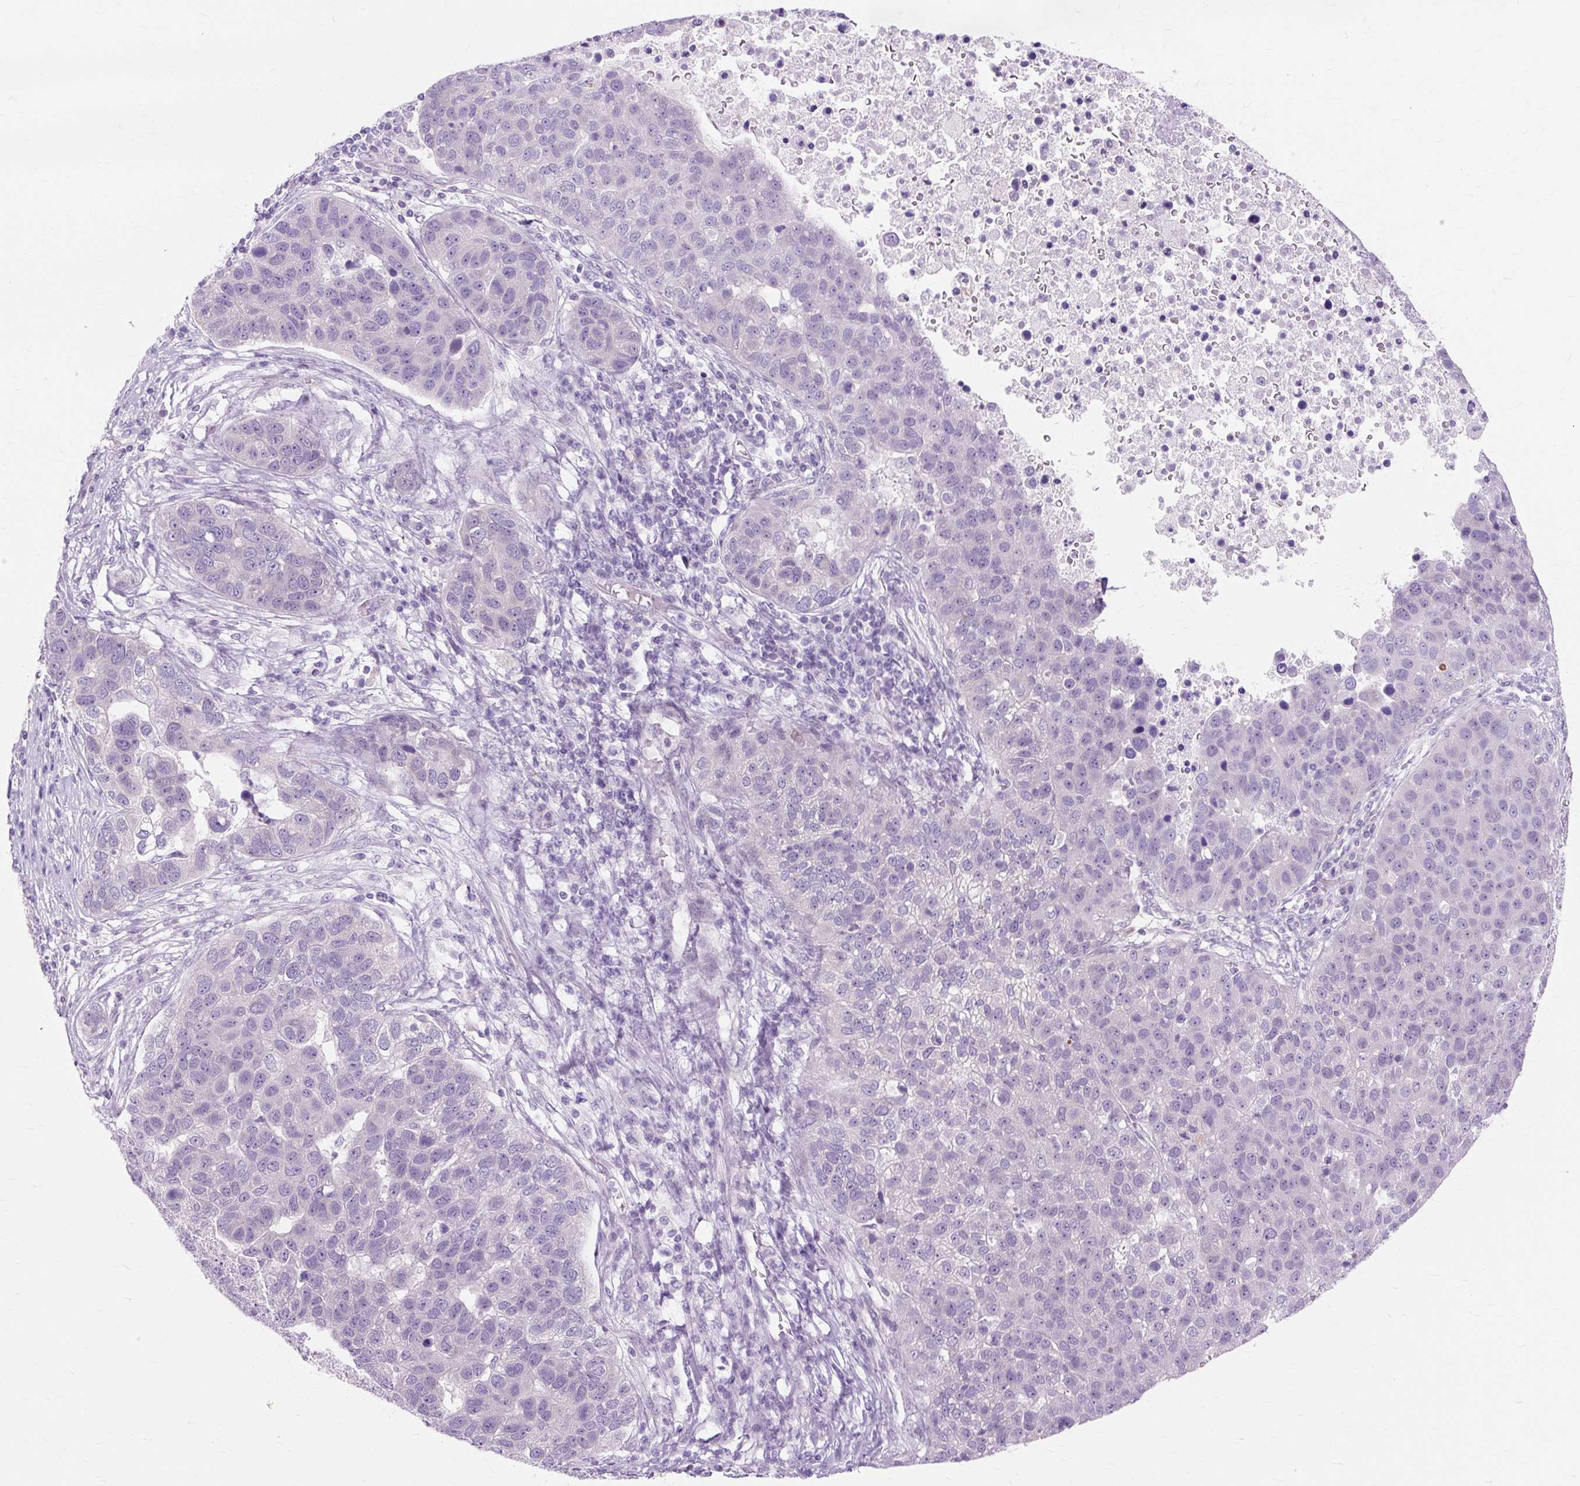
{"staining": {"intensity": "negative", "quantity": "none", "location": "none"}, "tissue": "pancreatic cancer", "cell_type": "Tumor cells", "image_type": "cancer", "snomed": [{"axis": "morphology", "description": "Adenocarcinoma, NOS"}, {"axis": "topography", "description": "Pancreas"}], "caption": "Immunohistochemistry photomicrograph of neoplastic tissue: pancreatic cancer (adenocarcinoma) stained with DAB (3,3'-diaminobenzidine) shows no significant protein expression in tumor cells.", "gene": "ZNF35", "patient": {"sex": "female", "age": 61}}